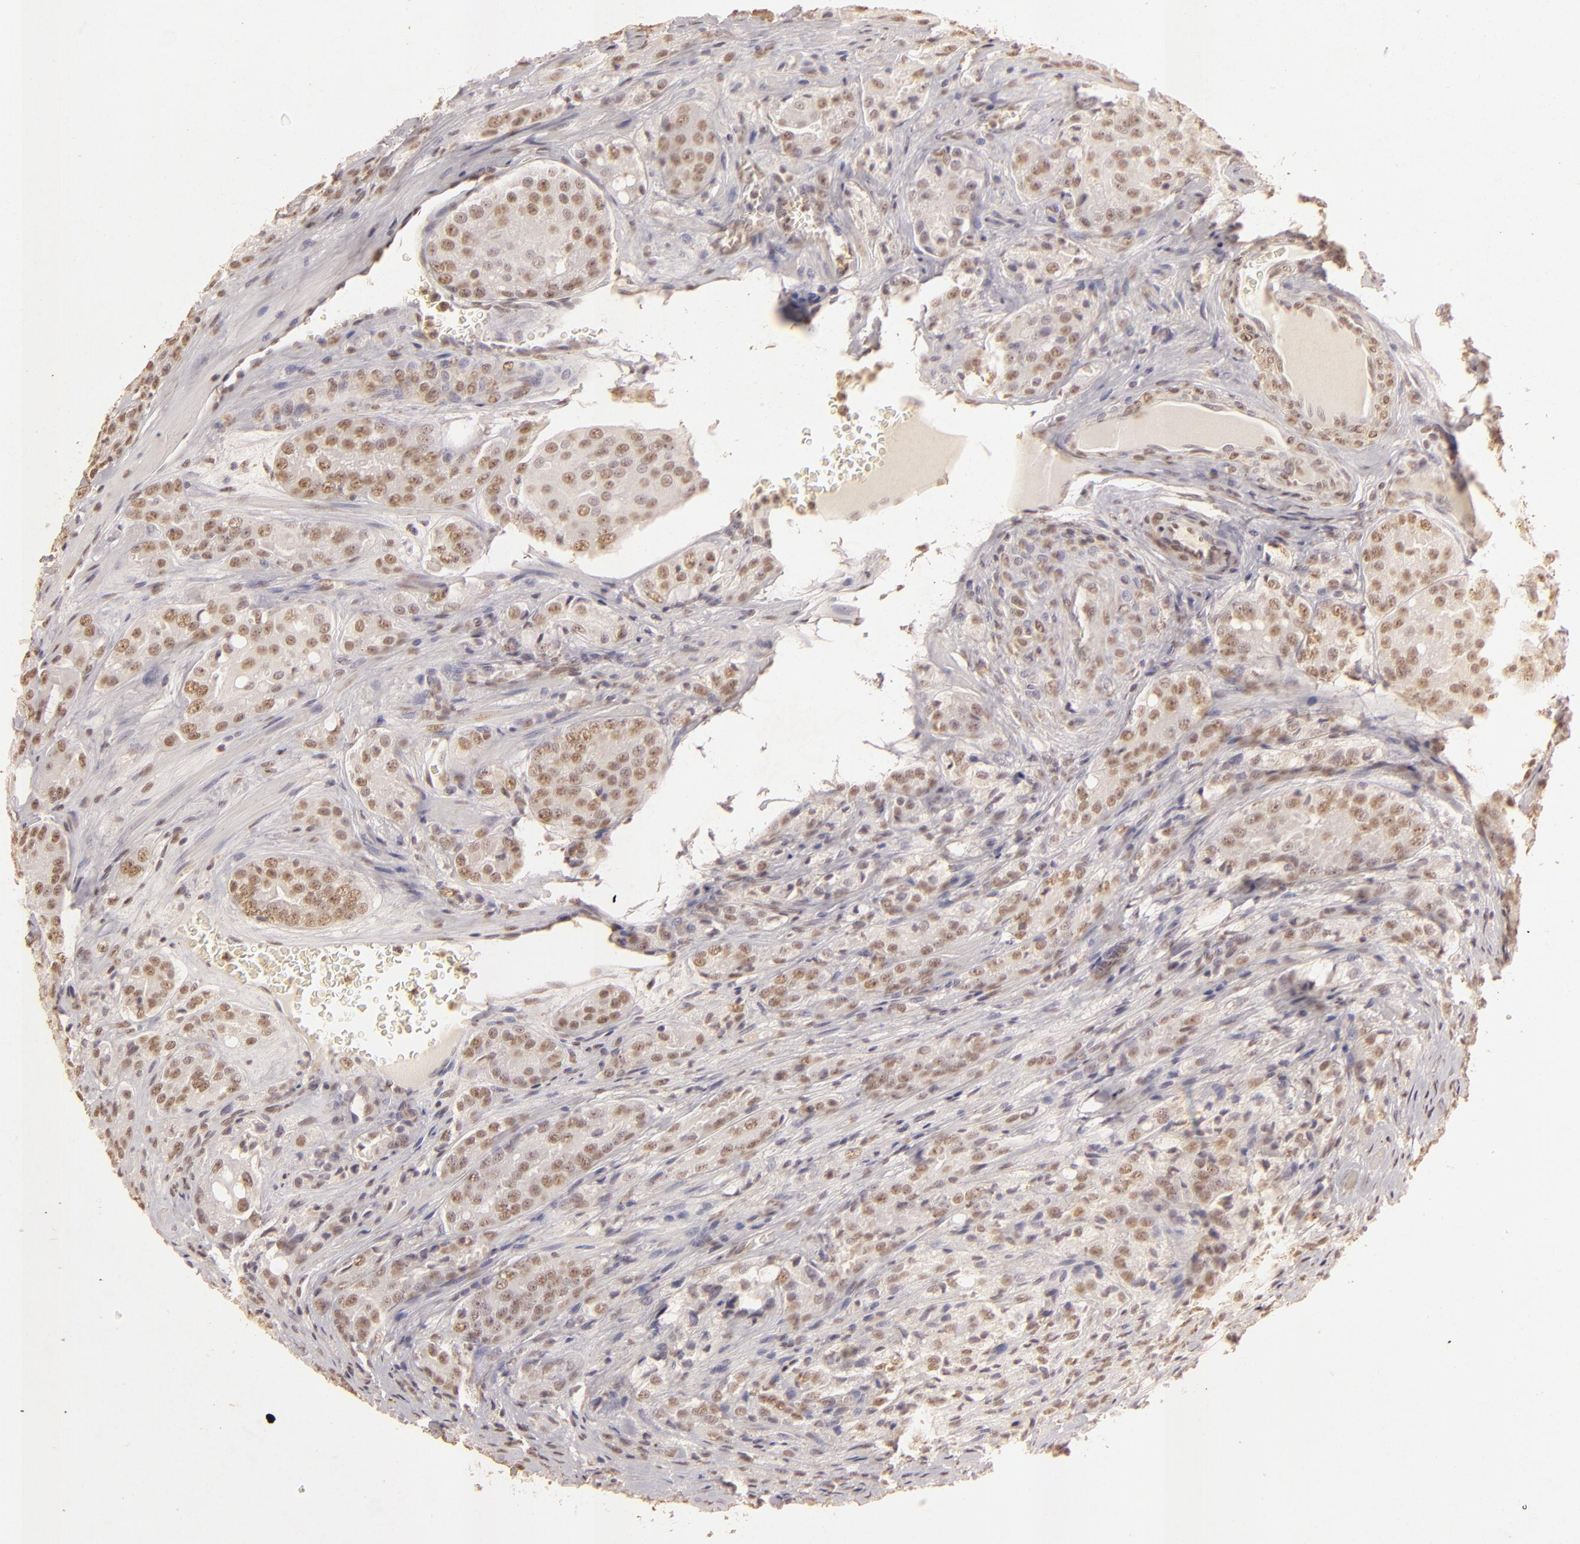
{"staining": {"intensity": "weak", "quantity": "25%-75%", "location": "nuclear"}, "tissue": "prostate cancer", "cell_type": "Tumor cells", "image_type": "cancer", "snomed": [{"axis": "morphology", "description": "Adenocarcinoma, Medium grade"}, {"axis": "topography", "description": "Prostate"}], "caption": "A brown stain highlights weak nuclear positivity of a protein in prostate medium-grade adenocarcinoma tumor cells.", "gene": "CBX3", "patient": {"sex": "male", "age": 60}}